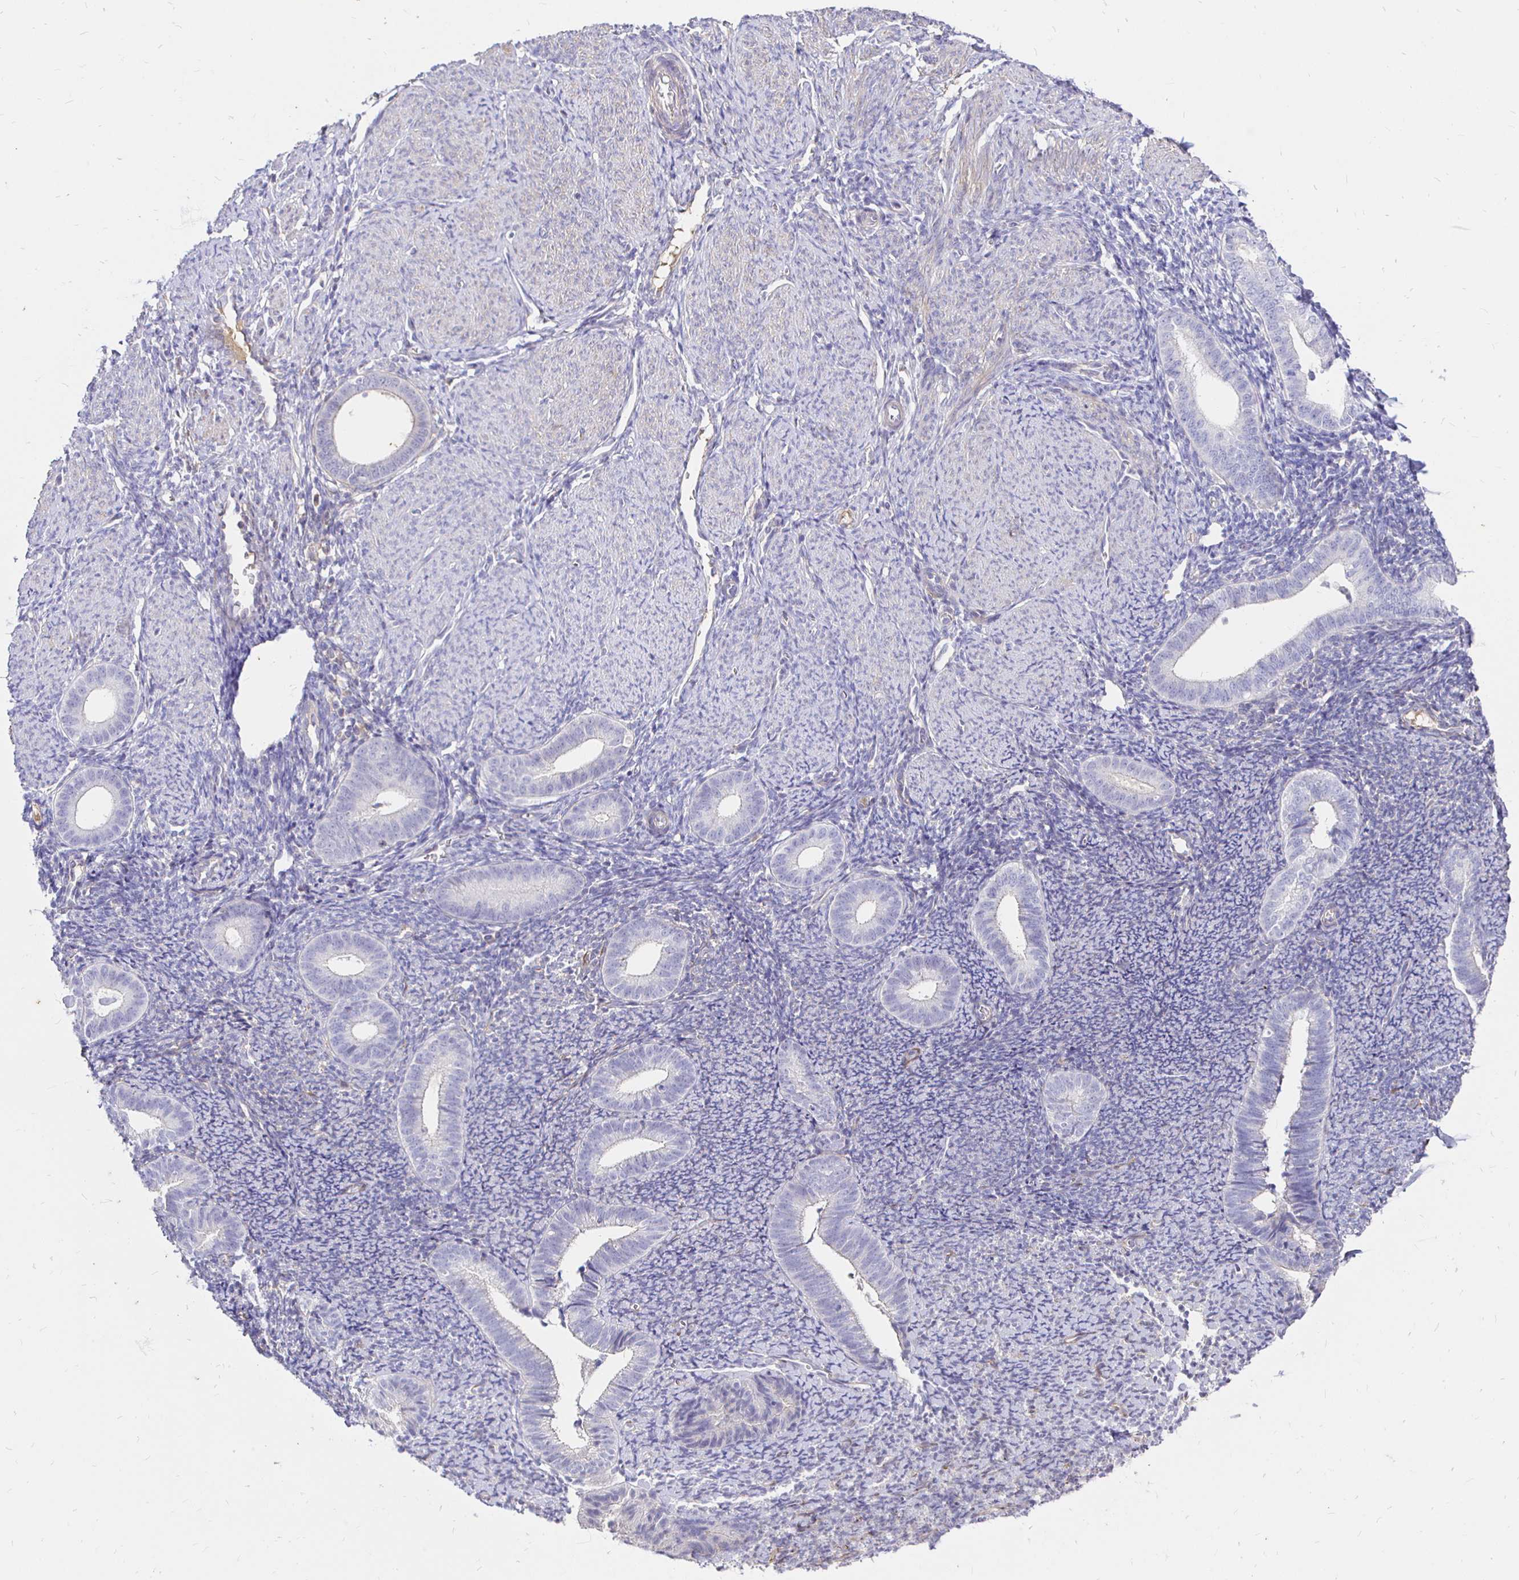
{"staining": {"intensity": "negative", "quantity": "none", "location": "none"}, "tissue": "endometrium", "cell_type": "Cells in endometrial stroma", "image_type": "normal", "snomed": [{"axis": "morphology", "description": "Normal tissue, NOS"}, {"axis": "topography", "description": "Endometrium"}], "caption": "Micrograph shows no protein positivity in cells in endometrial stroma of normal endometrium. (DAB (3,3'-diaminobenzidine) IHC, high magnification).", "gene": "PALM2AKAP2", "patient": {"sex": "female", "age": 39}}